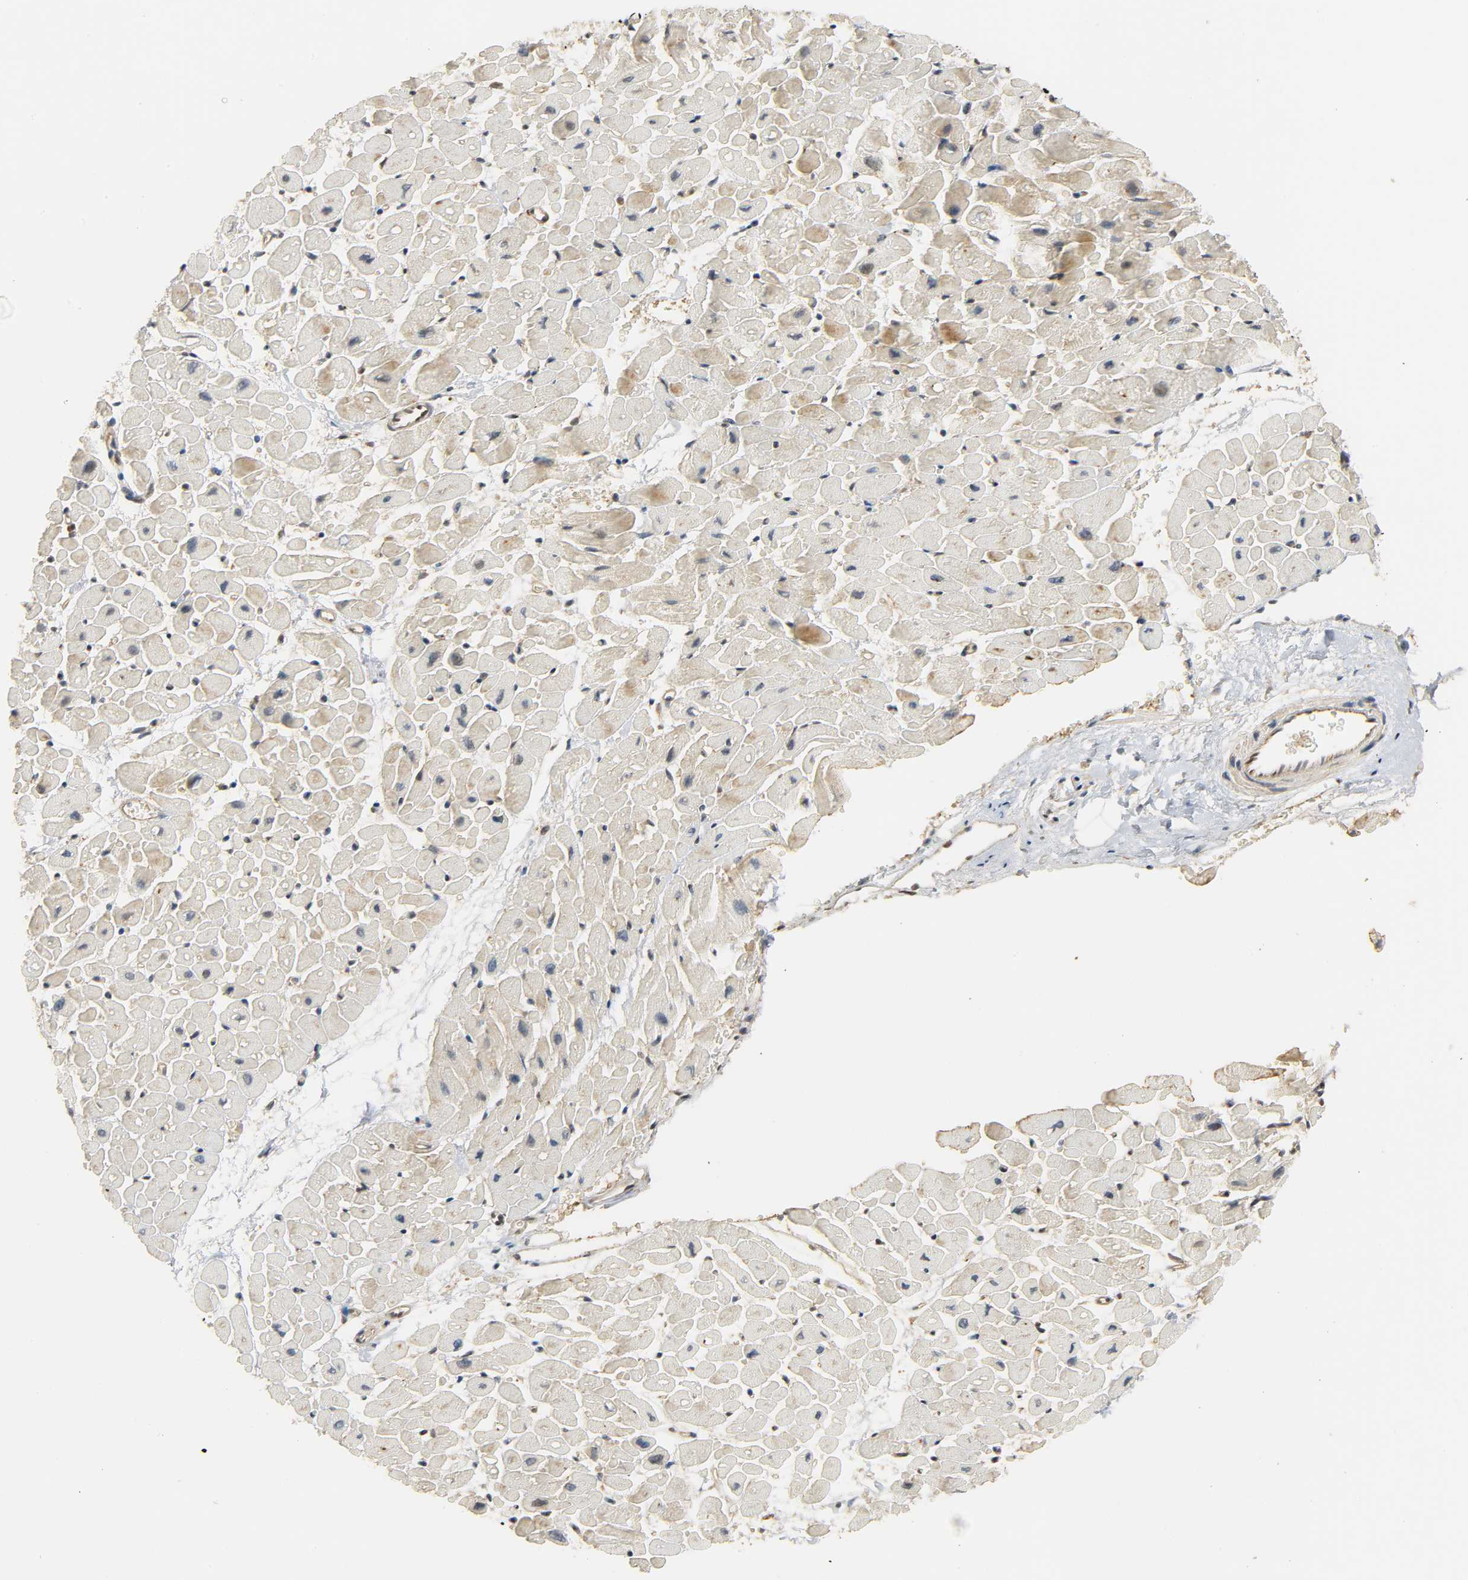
{"staining": {"intensity": "weak", "quantity": "<25%", "location": "nuclear"}, "tissue": "heart muscle", "cell_type": "Cardiomyocytes", "image_type": "normal", "snomed": [{"axis": "morphology", "description": "Normal tissue, NOS"}, {"axis": "topography", "description": "Heart"}], "caption": "Micrograph shows no protein expression in cardiomyocytes of normal heart muscle.", "gene": "ZFPM2", "patient": {"sex": "male", "age": 45}}